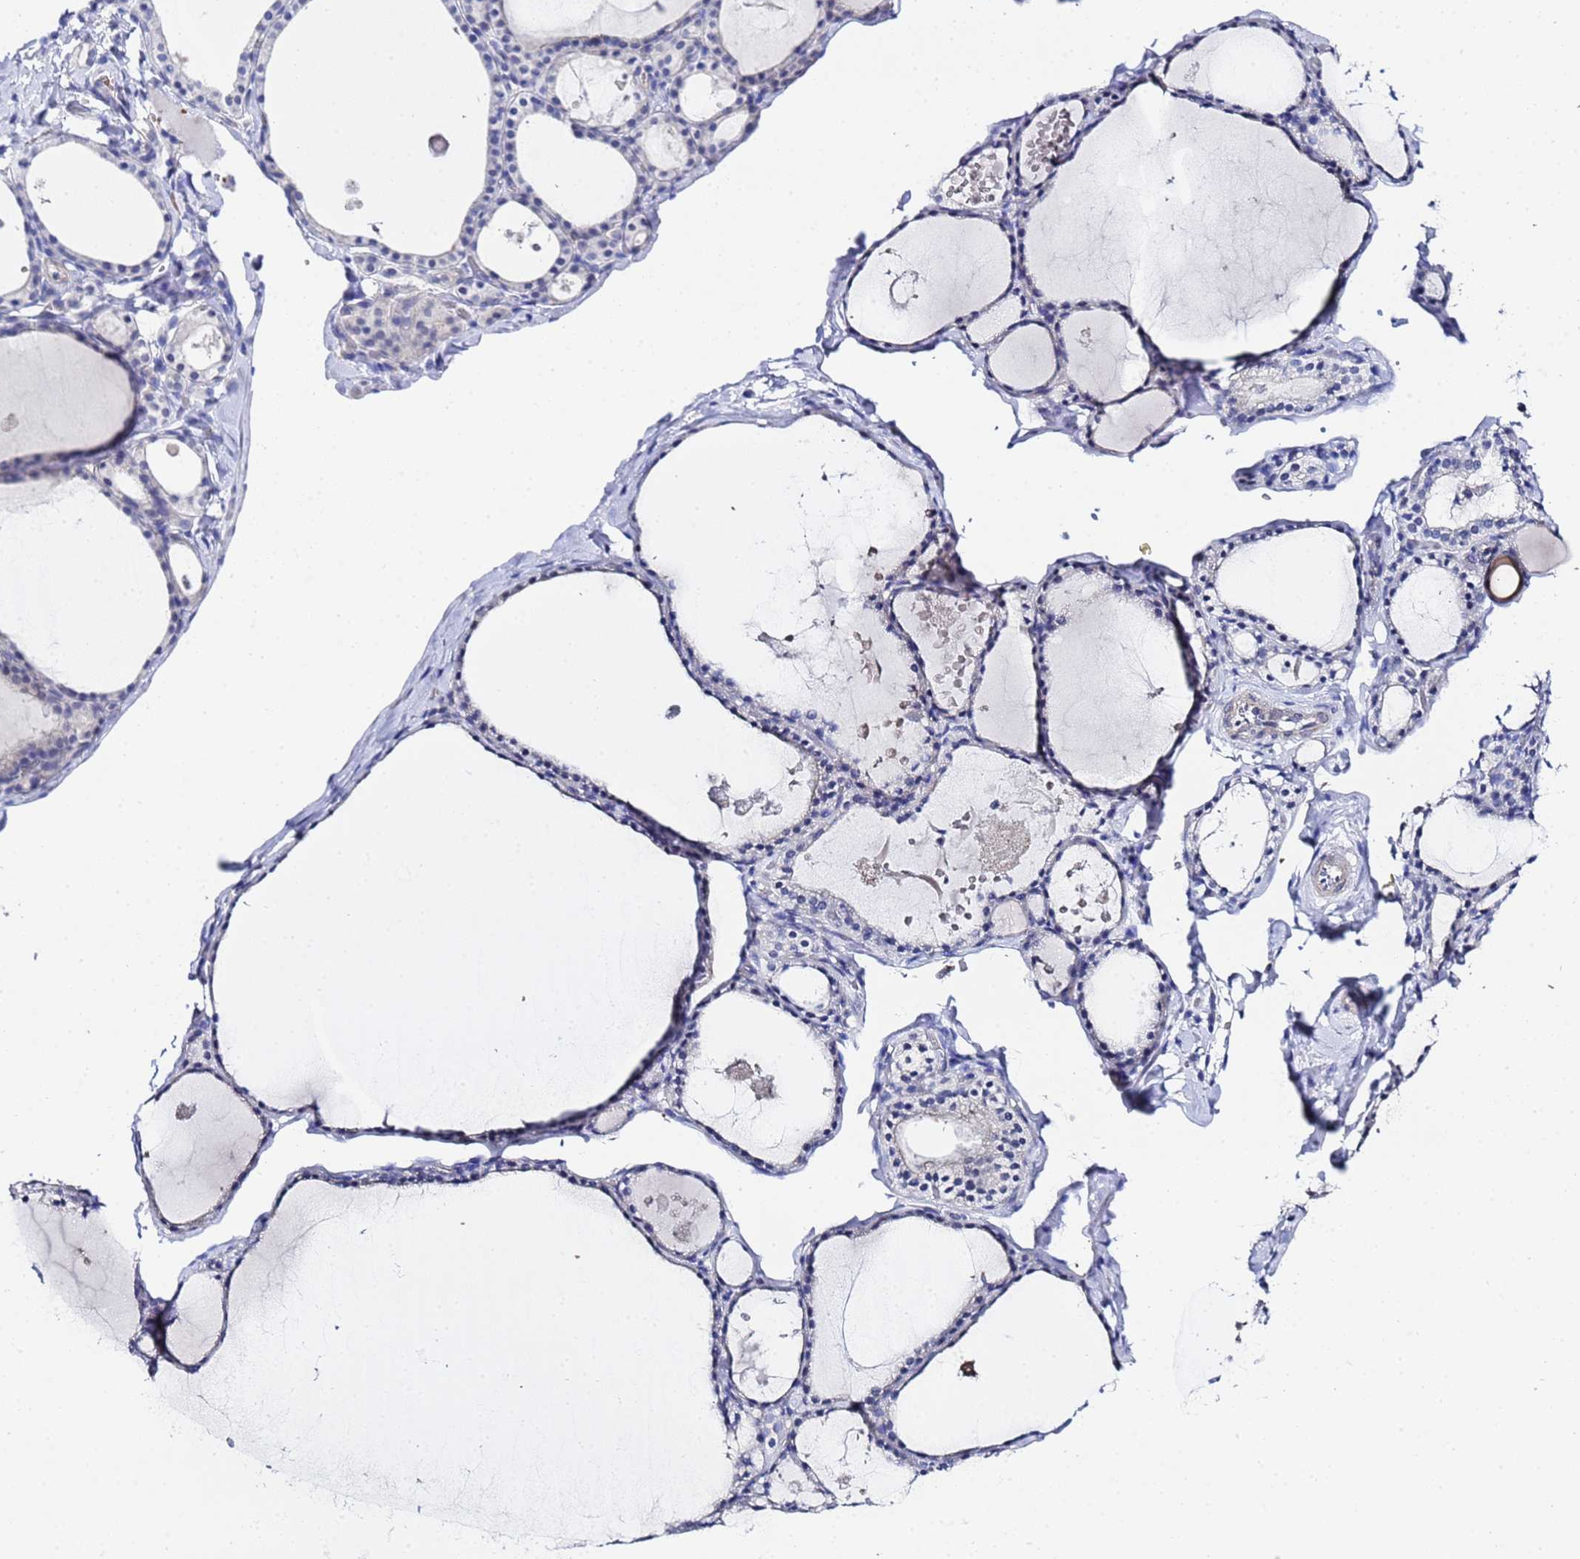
{"staining": {"intensity": "negative", "quantity": "none", "location": "none"}, "tissue": "thyroid gland", "cell_type": "Glandular cells", "image_type": "normal", "snomed": [{"axis": "morphology", "description": "Normal tissue, NOS"}, {"axis": "topography", "description": "Thyroid gland"}], "caption": "A micrograph of human thyroid gland is negative for staining in glandular cells. Nuclei are stained in blue.", "gene": "ZNF26", "patient": {"sex": "male", "age": 56}}